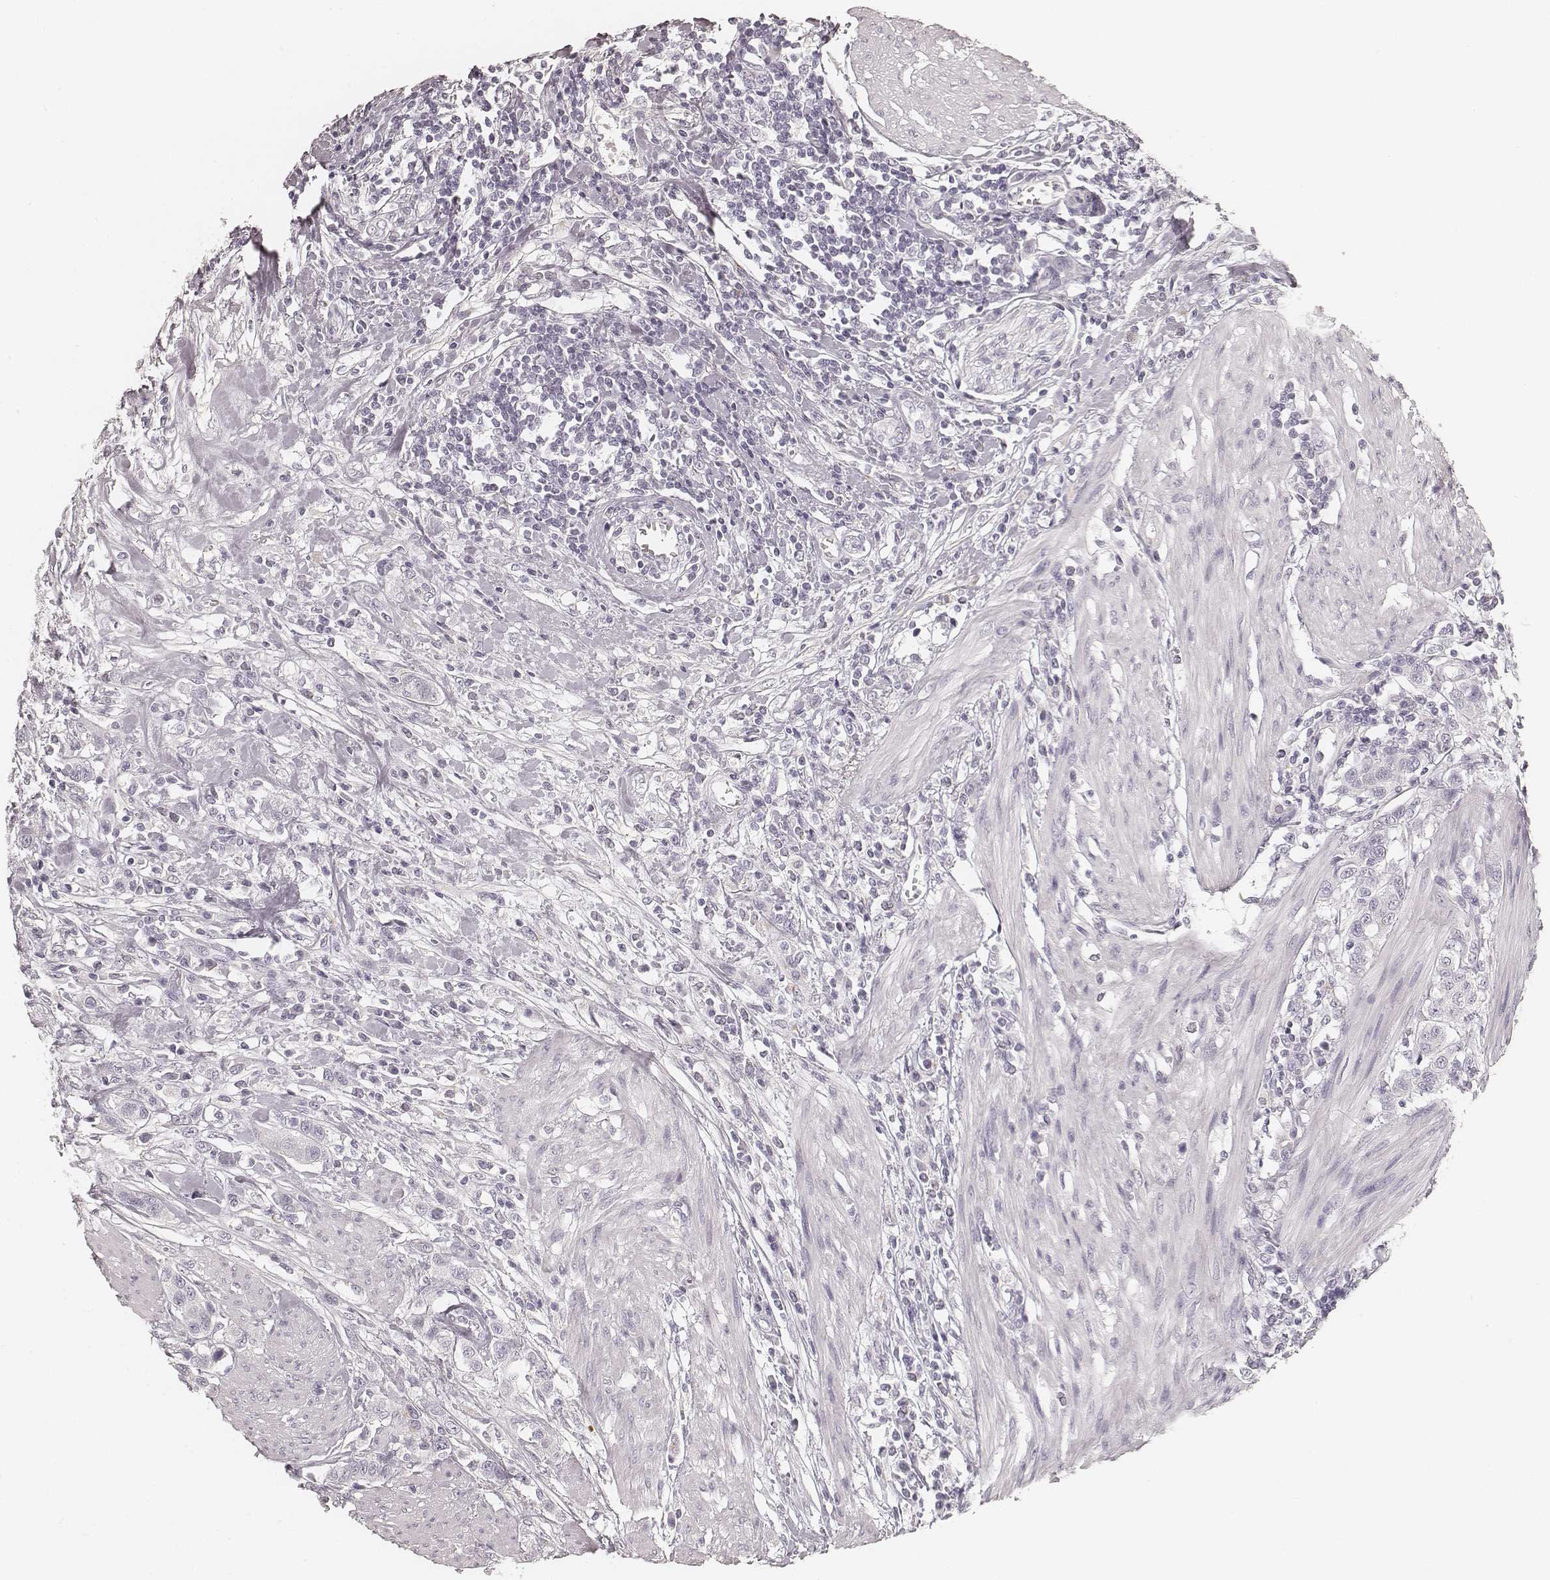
{"staining": {"intensity": "negative", "quantity": "none", "location": "none"}, "tissue": "urothelial cancer", "cell_type": "Tumor cells", "image_type": "cancer", "snomed": [{"axis": "morphology", "description": "Urothelial carcinoma, High grade"}, {"axis": "topography", "description": "Urinary bladder"}], "caption": "There is no significant positivity in tumor cells of urothelial carcinoma (high-grade).", "gene": "HNF4G", "patient": {"sex": "female", "age": 58}}